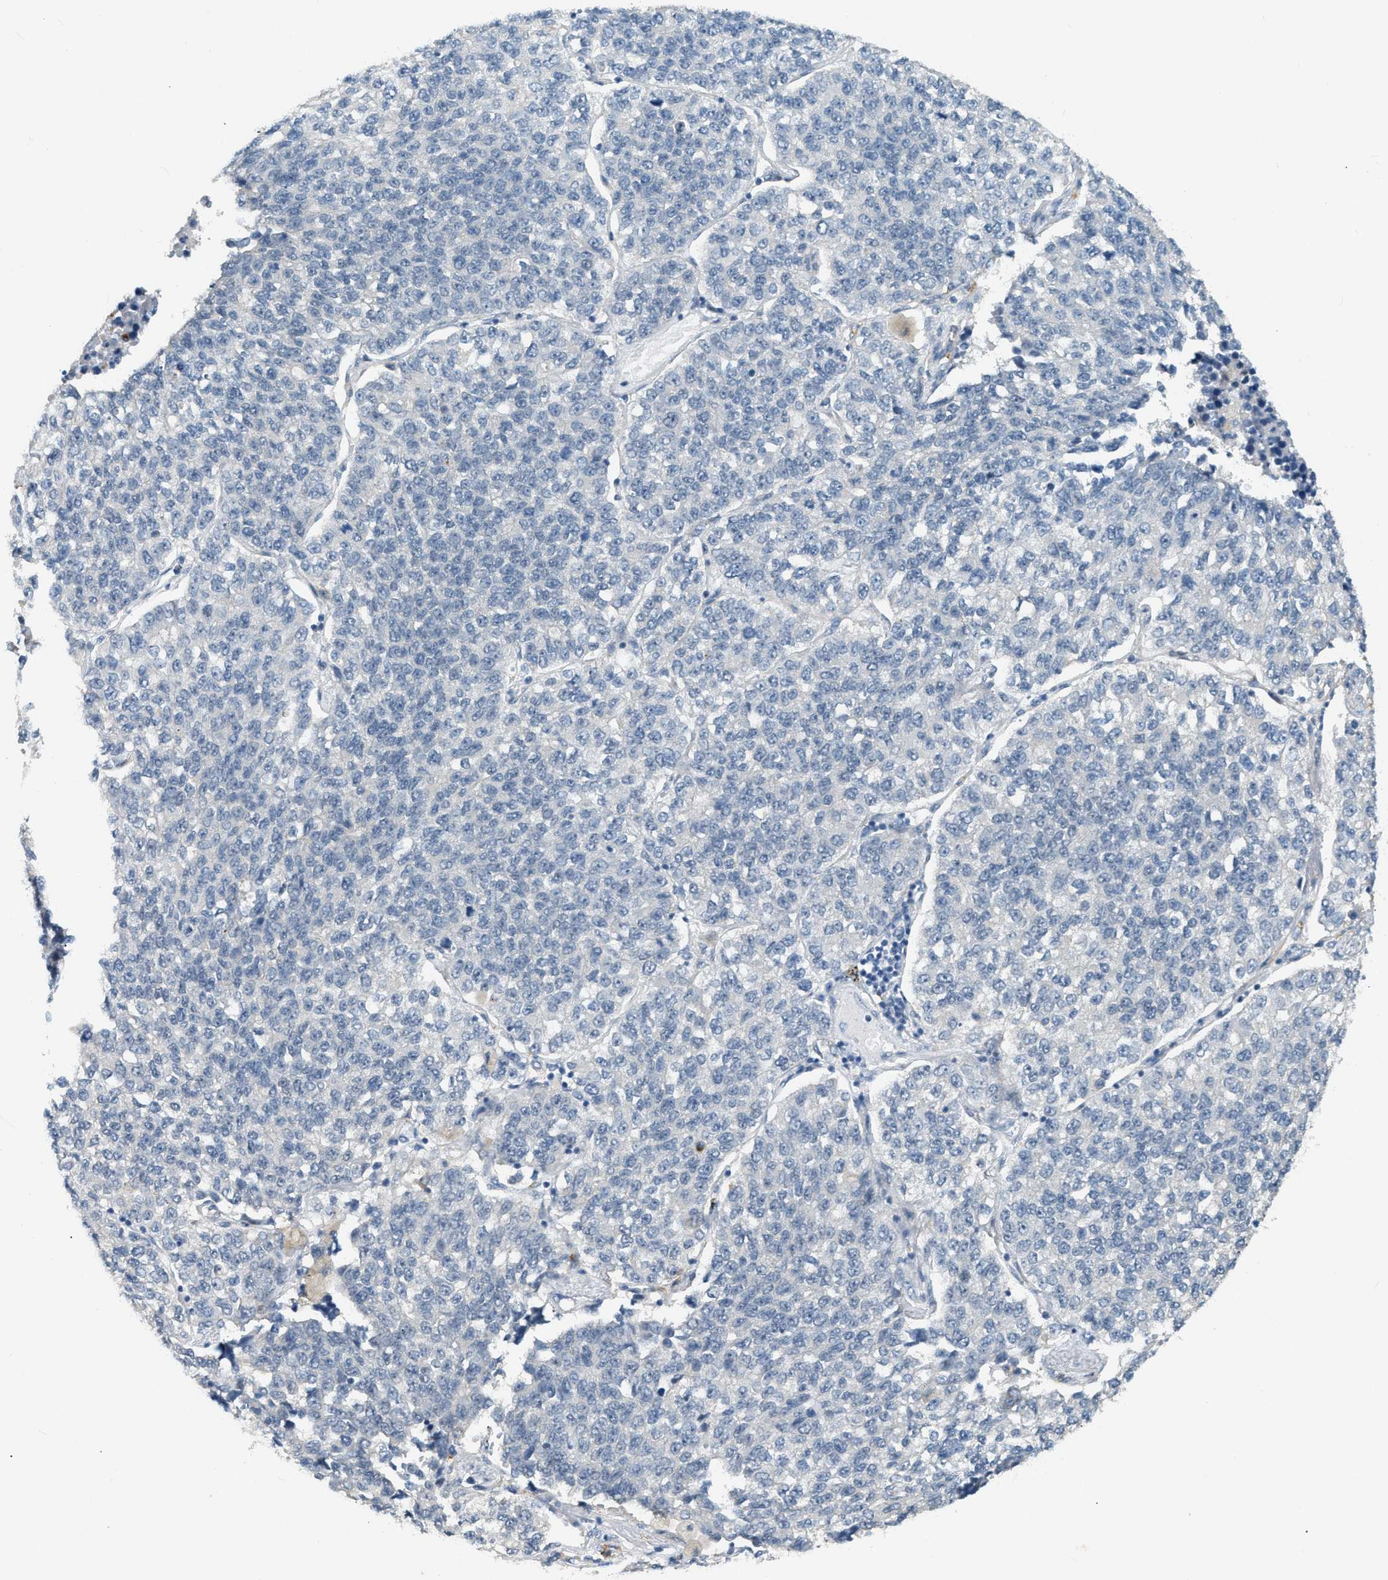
{"staining": {"intensity": "negative", "quantity": "none", "location": "none"}, "tissue": "lung cancer", "cell_type": "Tumor cells", "image_type": "cancer", "snomed": [{"axis": "morphology", "description": "Adenocarcinoma, NOS"}, {"axis": "topography", "description": "Lung"}], "caption": "Immunohistochemistry (IHC) image of neoplastic tissue: lung adenocarcinoma stained with DAB (3,3'-diaminobenzidine) shows no significant protein positivity in tumor cells.", "gene": "ZNF408", "patient": {"sex": "male", "age": 49}}